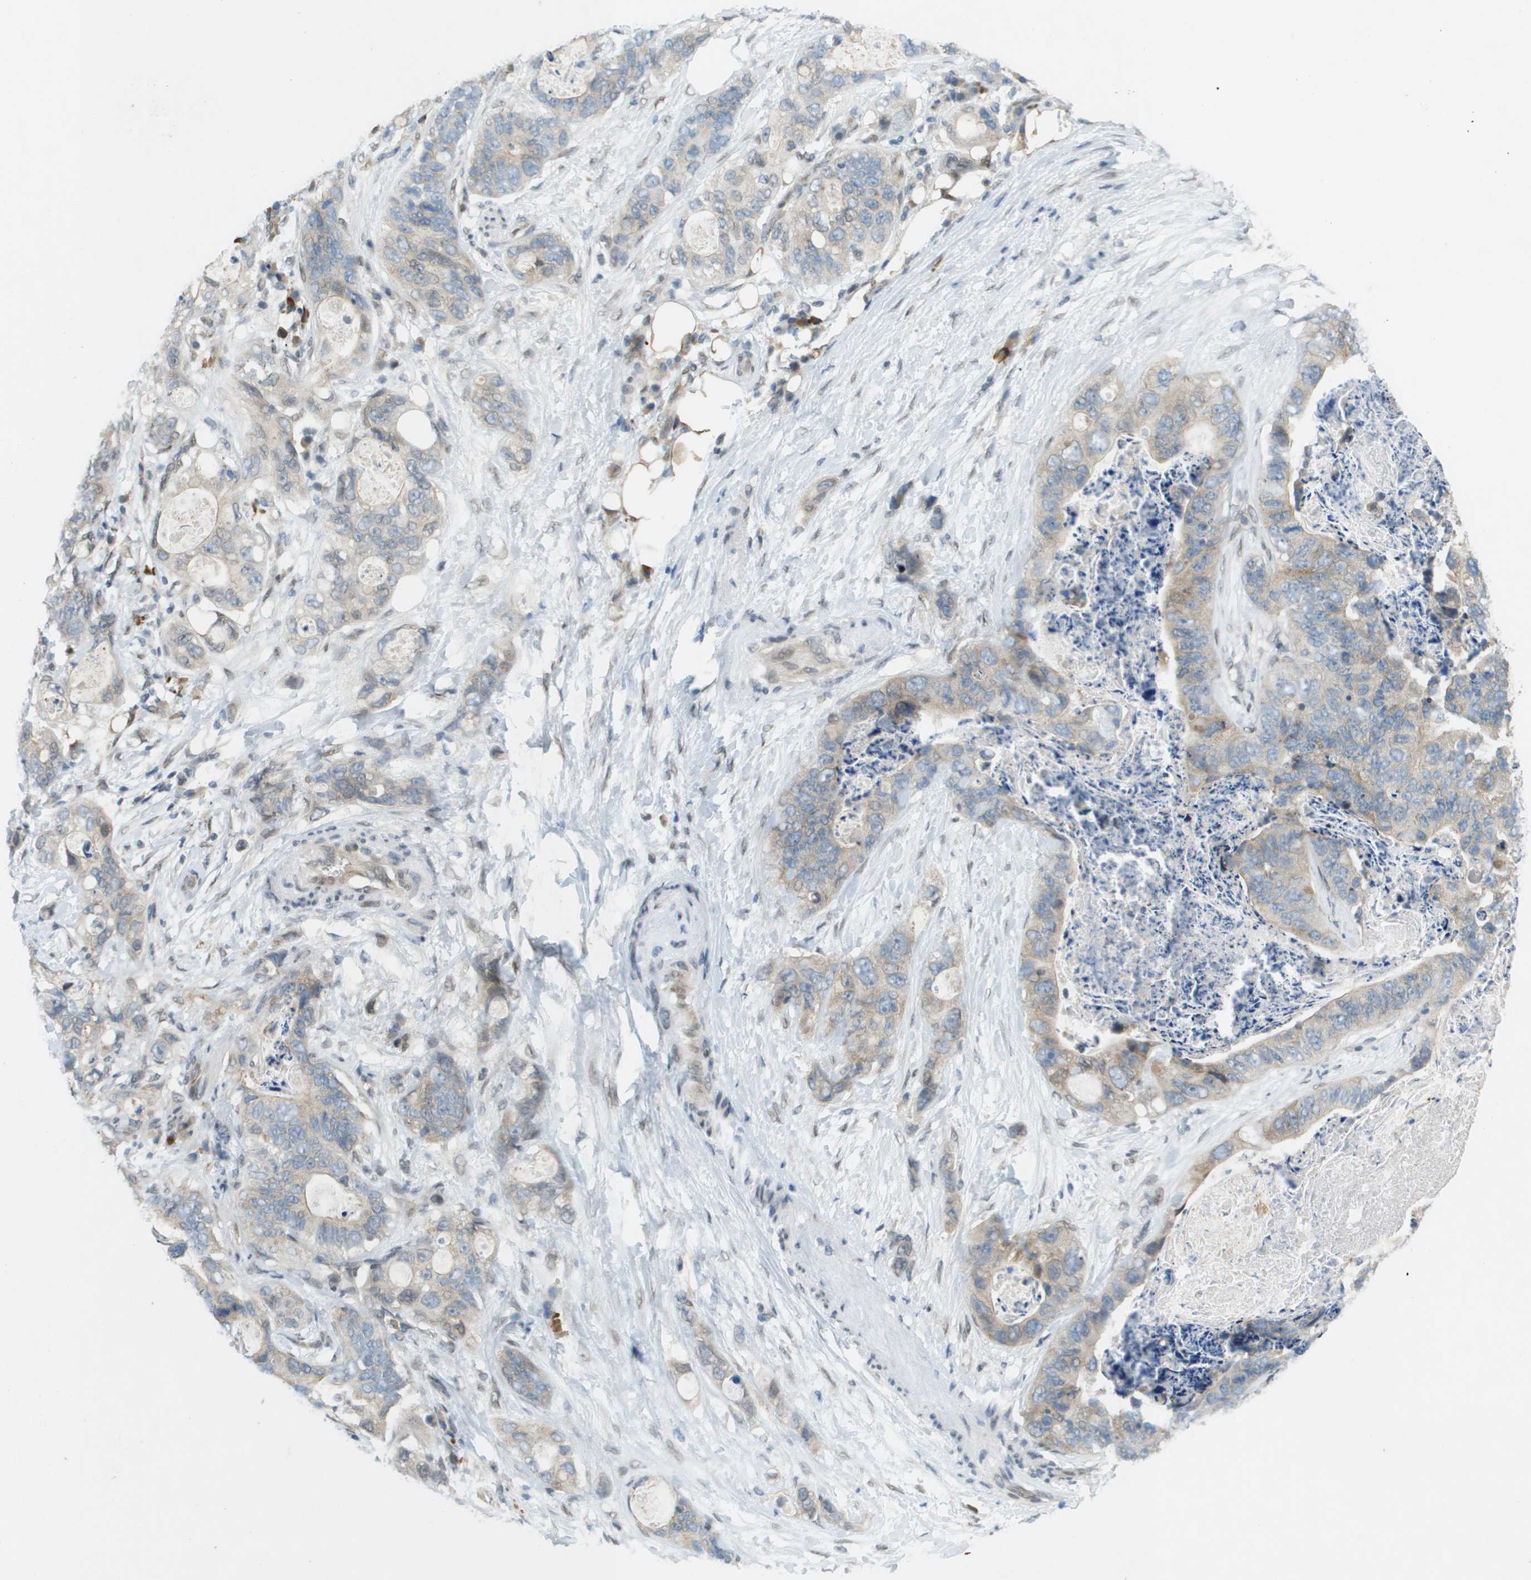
{"staining": {"intensity": "weak", "quantity": ">75%", "location": "cytoplasmic/membranous"}, "tissue": "stomach cancer", "cell_type": "Tumor cells", "image_type": "cancer", "snomed": [{"axis": "morphology", "description": "Adenocarcinoma, NOS"}, {"axis": "topography", "description": "Stomach"}], "caption": "Human stomach adenocarcinoma stained with a protein marker reveals weak staining in tumor cells.", "gene": "CACNB4", "patient": {"sex": "female", "age": 89}}